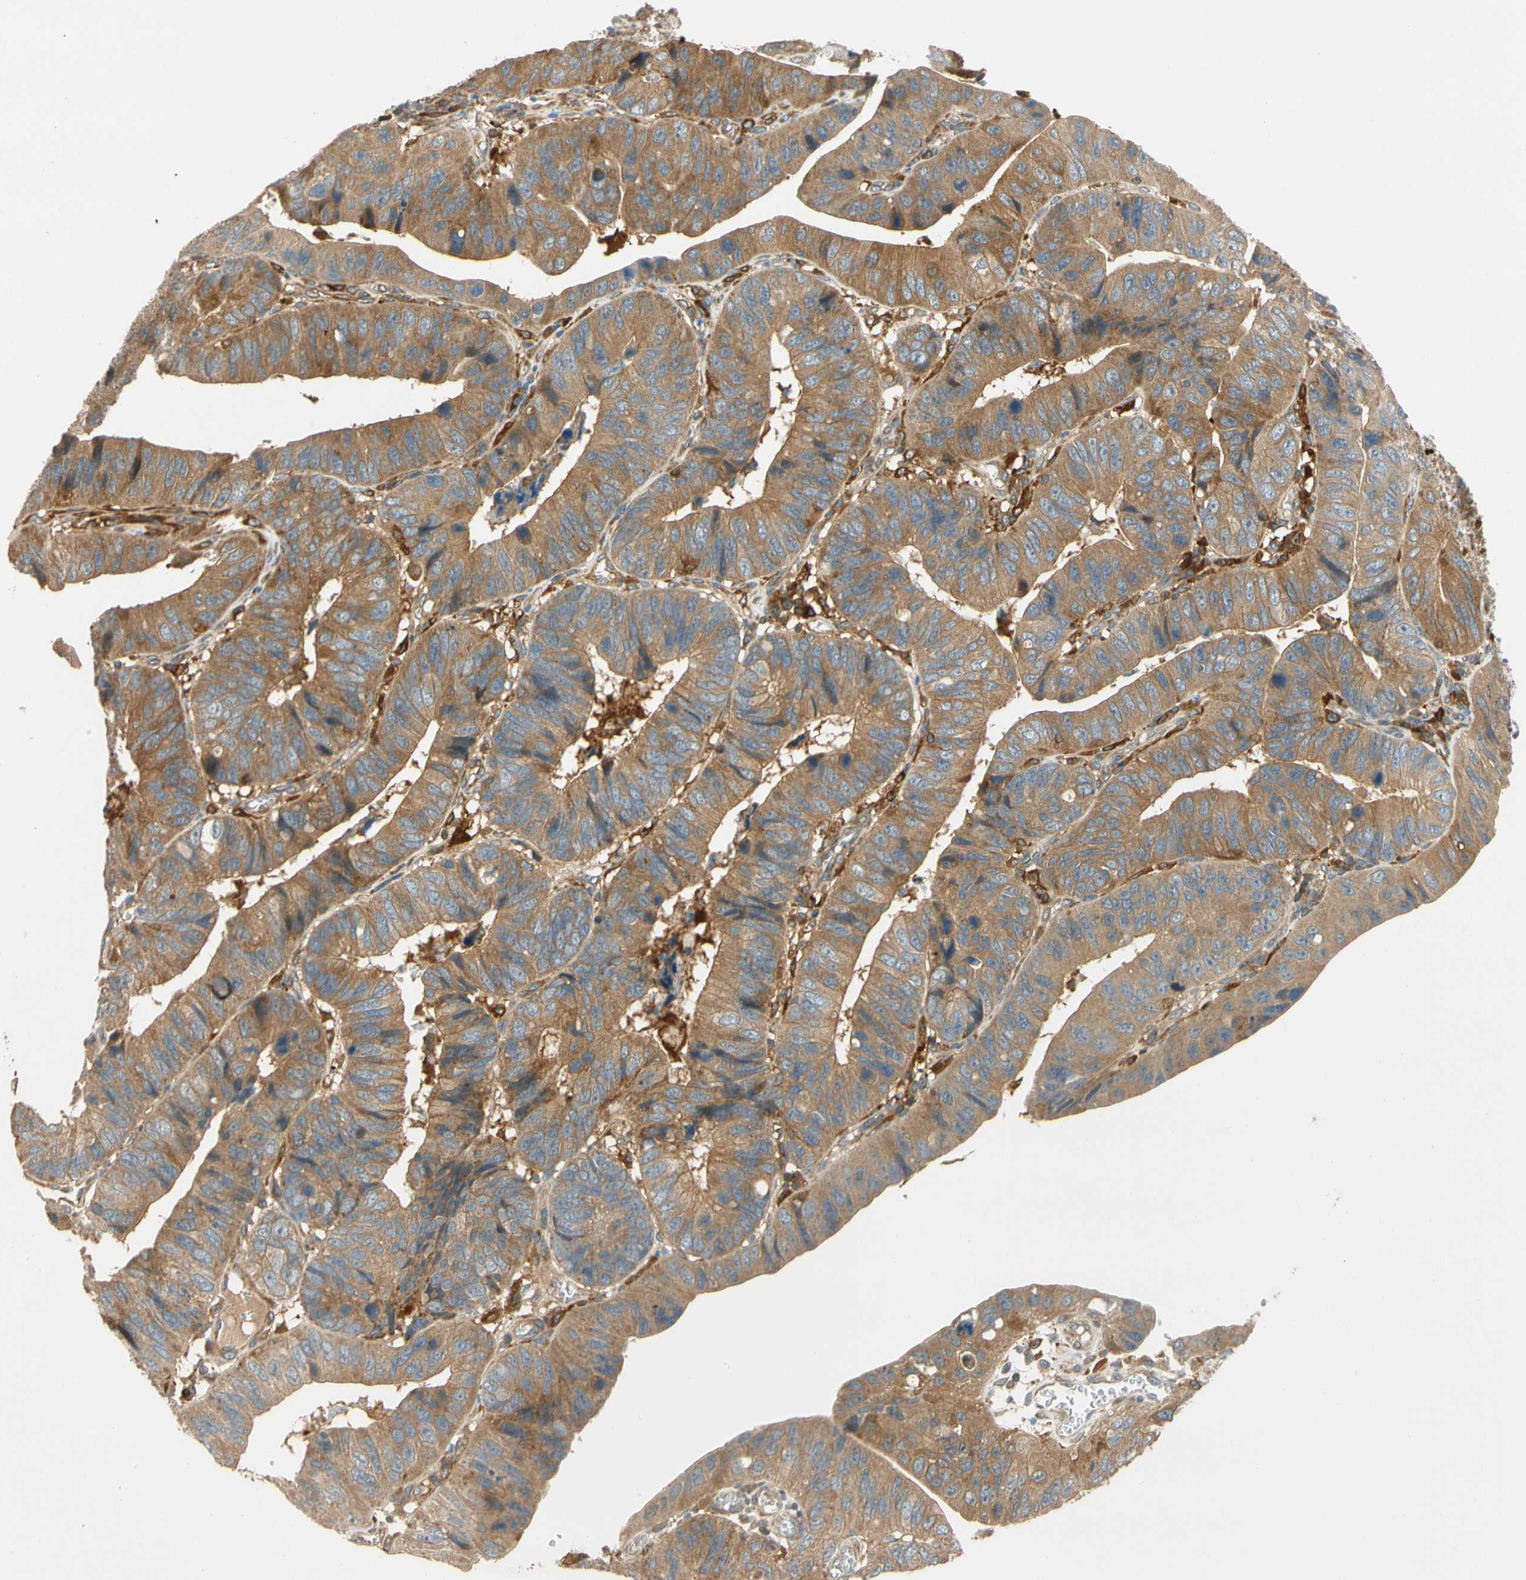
{"staining": {"intensity": "moderate", "quantity": ">75%", "location": "cytoplasmic/membranous"}, "tissue": "stomach cancer", "cell_type": "Tumor cells", "image_type": "cancer", "snomed": [{"axis": "morphology", "description": "Adenocarcinoma, NOS"}, {"axis": "topography", "description": "Stomach"}], "caption": "DAB (3,3'-diaminobenzidine) immunohistochemical staining of stomach cancer reveals moderate cytoplasmic/membranous protein positivity in approximately >75% of tumor cells. Using DAB (brown) and hematoxylin (blue) stains, captured at high magnification using brightfield microscopy.", "gene": "PARP14", "patient": {"sex": "male", "age": 59}}